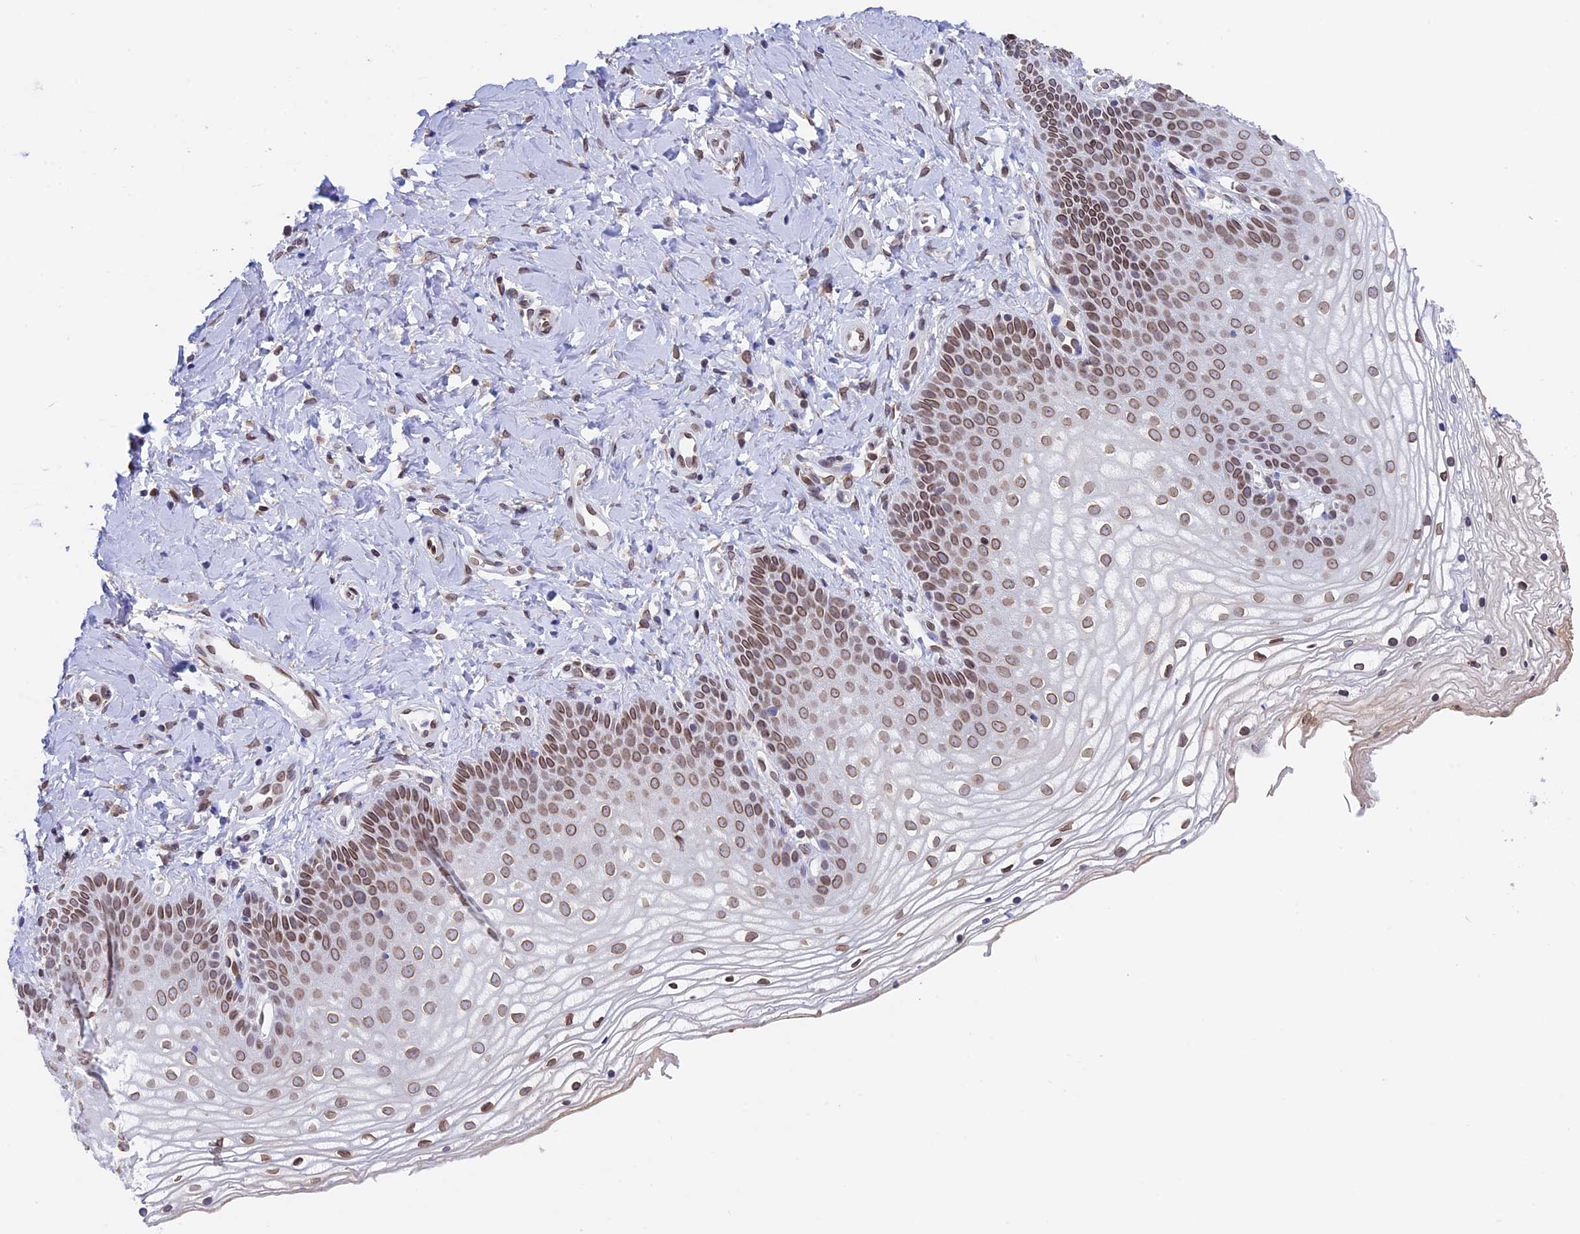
{"staining": {"intensity": "moderate", "quantity": ">75%", "location": "cytoplasmic/membranous,nuclear"}, "tissue": "vagina", "cell_type": "Squamous epithelial cells", "image_type": "normal", "snomed": [{"axis": "morphology", "description": "Normal tissue, NOS"}, {"axis": "topography", "description": "Vagina"}], "caption": "An image showing moderate cytoplasmic/membranous,nuclear positivity in approximately >75% of squamous epithelial cells in unremarkable vagina, as visualized by brown immunohistochemical staining.", "gene": "TMPRSS7", "patient": {"sex": "female", "age": 68}}